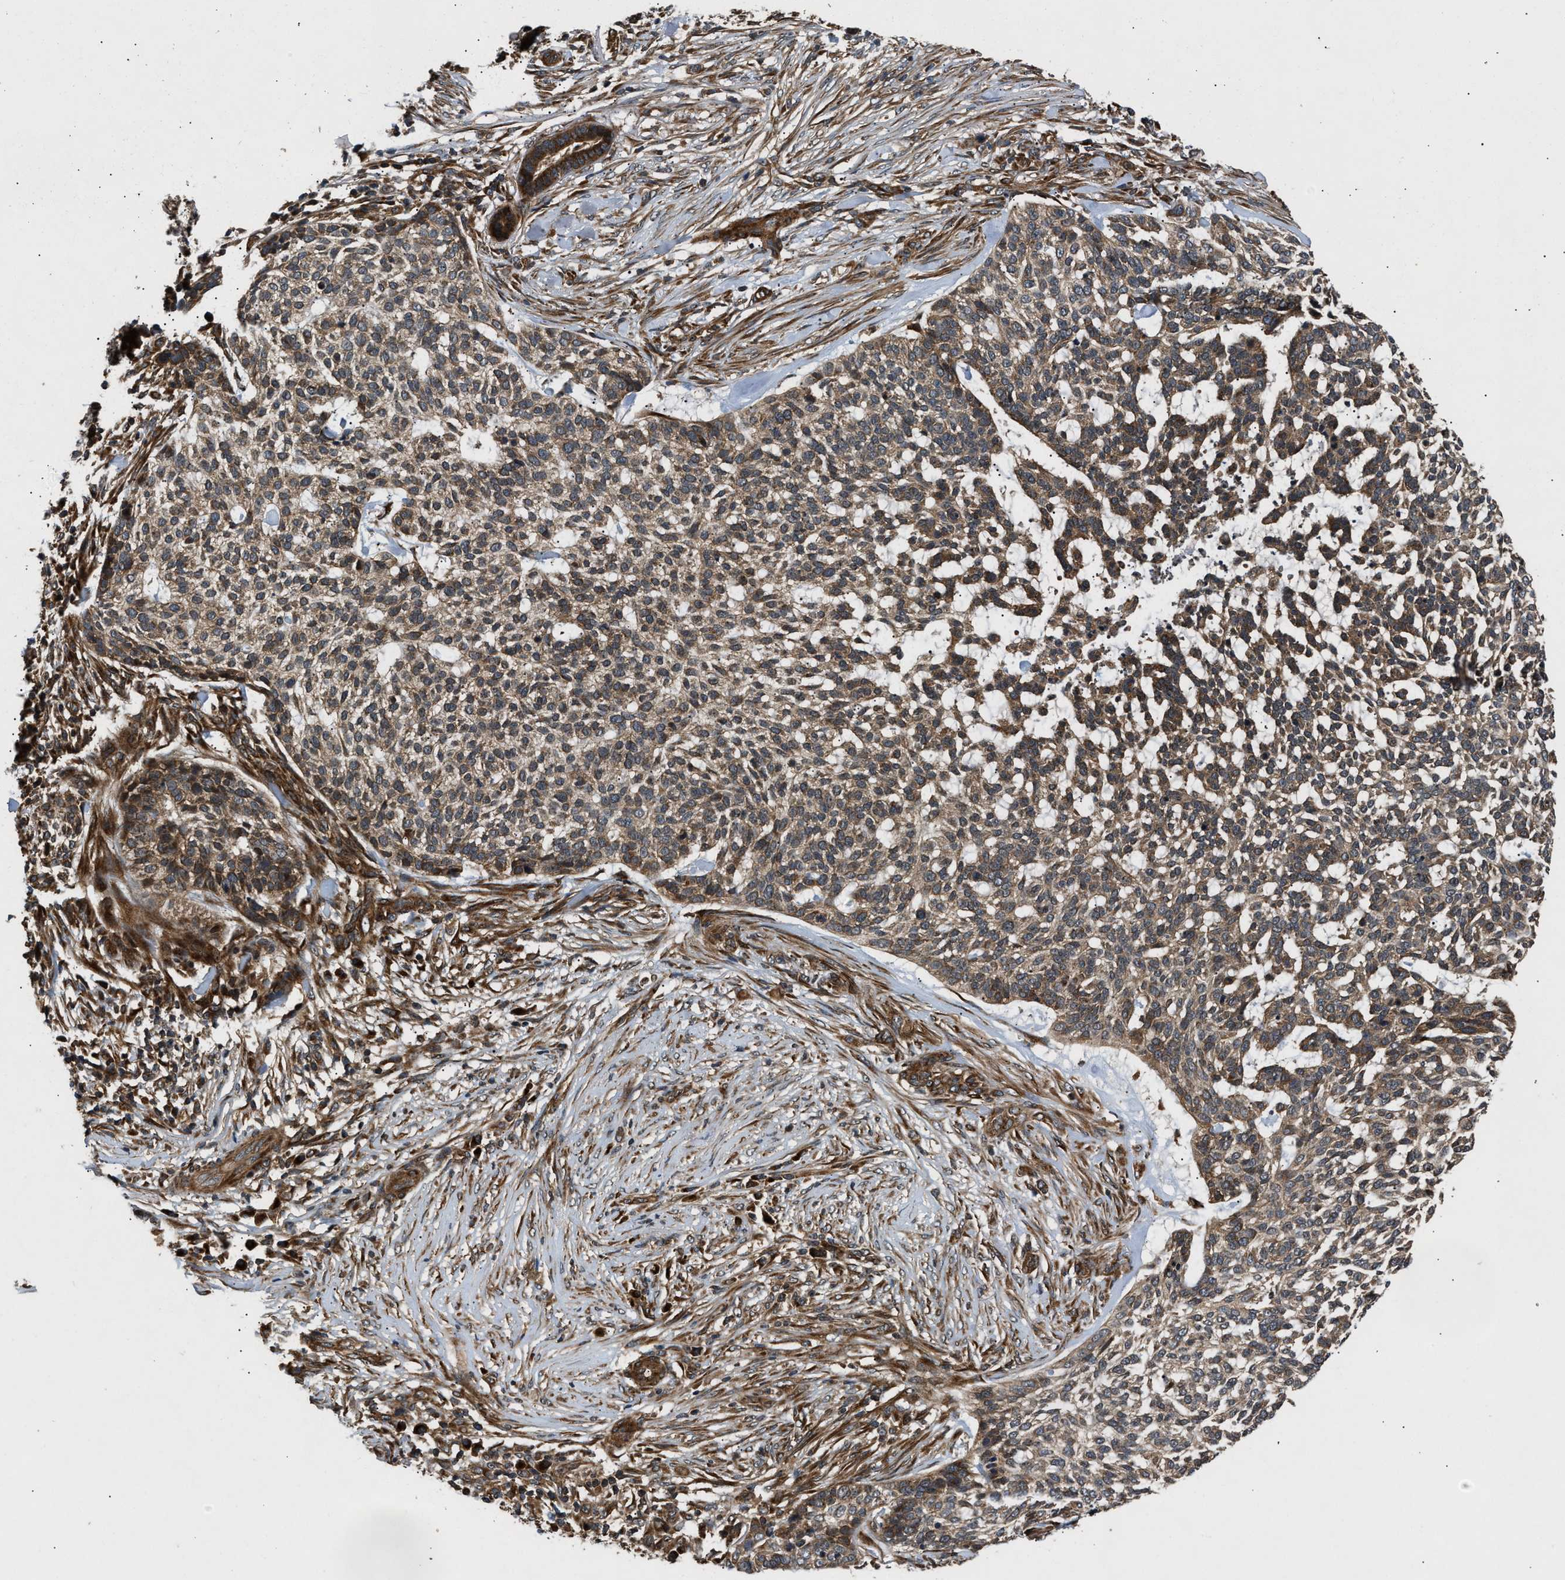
{"staining": {"intensity": "weak", "quantity": ">75%", "location": "cytoplasmic/membranous"}, "tissue": "skin cancer", "cell_type": "Tumor cells", "image_type": "cancer", "snomed": [{"axis": "morphology", "description": "Basal cell carcinoma"}, {"axis": "topography", "description": "Skin"}], "caption": "Protein analysis of skin cancer tissue displays weak cytoplasmic/membranous positivity in about >75% of tumor cells.", "gene": "PNPLA8", "patient": {"sex": "female", "age": 64}}